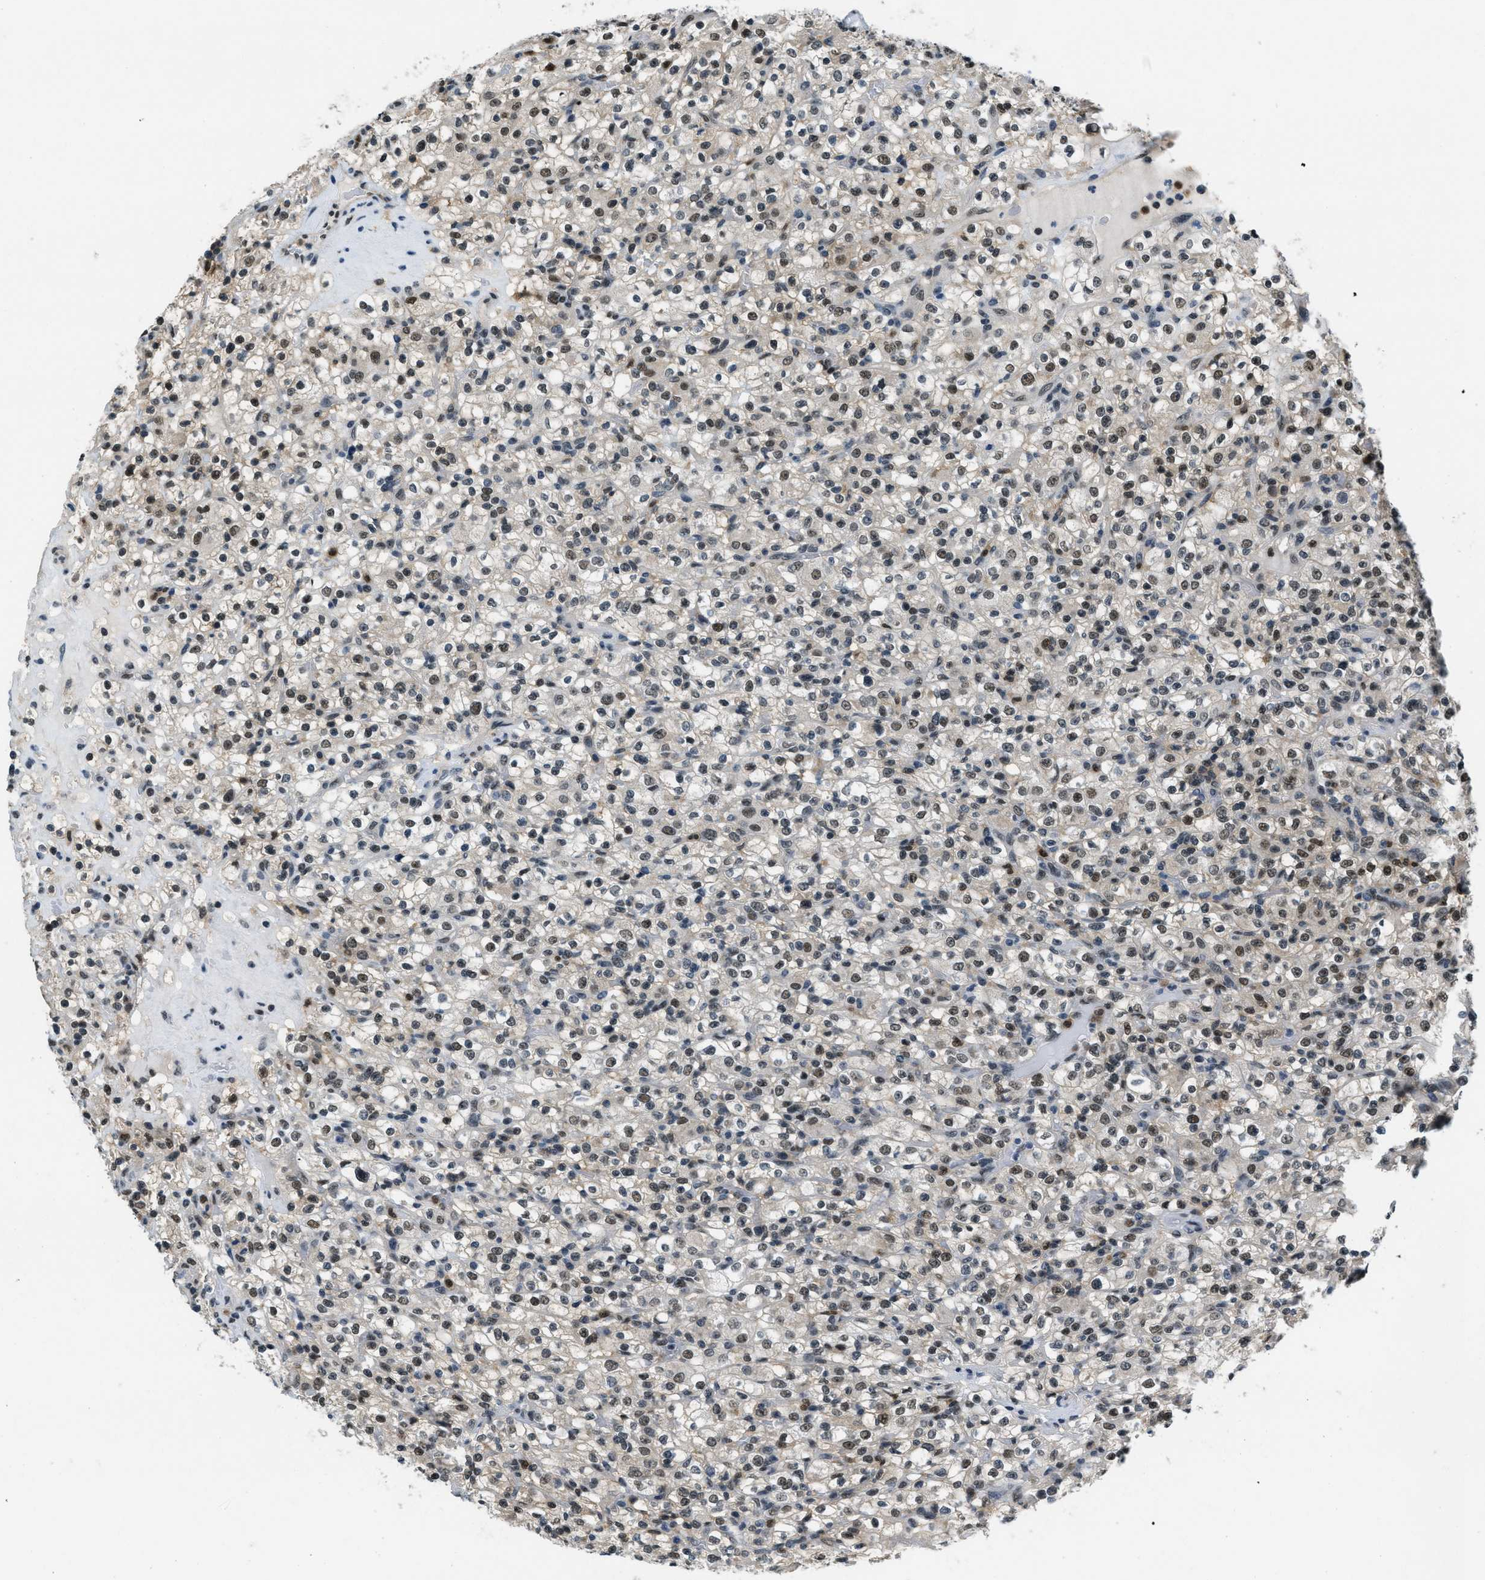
{"staining": {"intensity": "moderate", "quantity": ">75%", "location": "nuclear"}, "tissue": "renal cancer", "cell_type": "Tumor cells", "image_type": "cancer", "snomed": [{"axis": "morphology", "description": "Normal tissue, NOS"}, {"axis": "morphology", "description": "Adenocarcinoma, NOS"}, {"axis": "topography", "description": "Kidney"}], "caption": "IHC micrograph of neoplastic tissue: human renal cancer stained using immunohistochemistry shows medium levels of moderate protein expression localized specifically in the nuclear of tumor cells, appearing as a nuclear brown color.", "gene": "OGFR", "patient": {"sex": "female", "age": 72}}